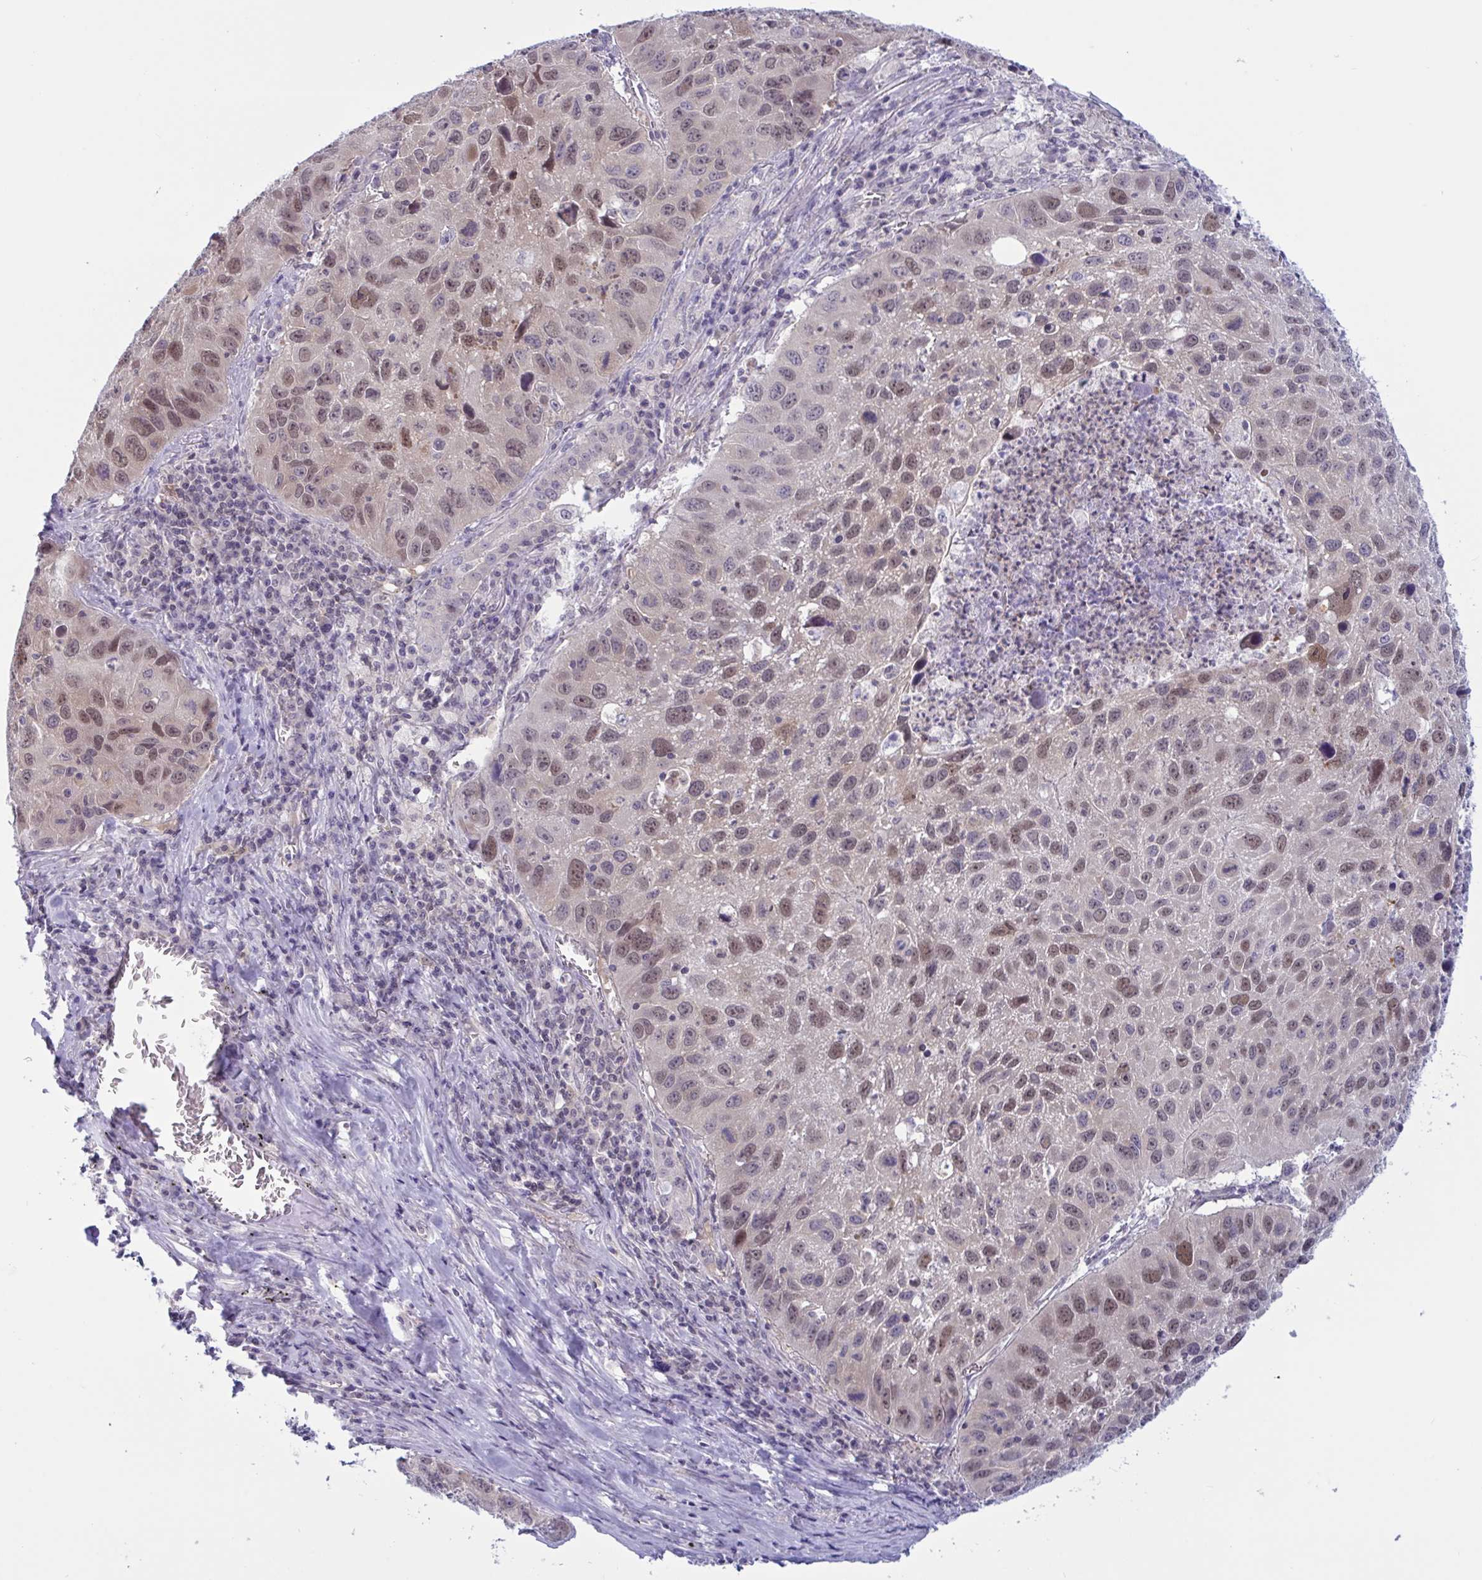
{"staining": {"intensity": "moderate", "quantity": ">75%", "location": "nuclear"}, "tissue": "lung cancer", "cell_type": "Tumor cells", "image_type": "cancer", "snomed": [{"axis": "morphology", "description": "Squamous cell carcinoma, NOS"}, {"axis": "topography", "description": "Lung"}], "caption": "Immunohistochemistry (IHC) micrograph of squamous cell carcinoma (lung) stained for a protein (brown), which exhibits medium levels of moderate nuclear staining in approximately >75% of tumor cells.", "gene": "TSN", "patient": {"sex": "female", "age": 61}}